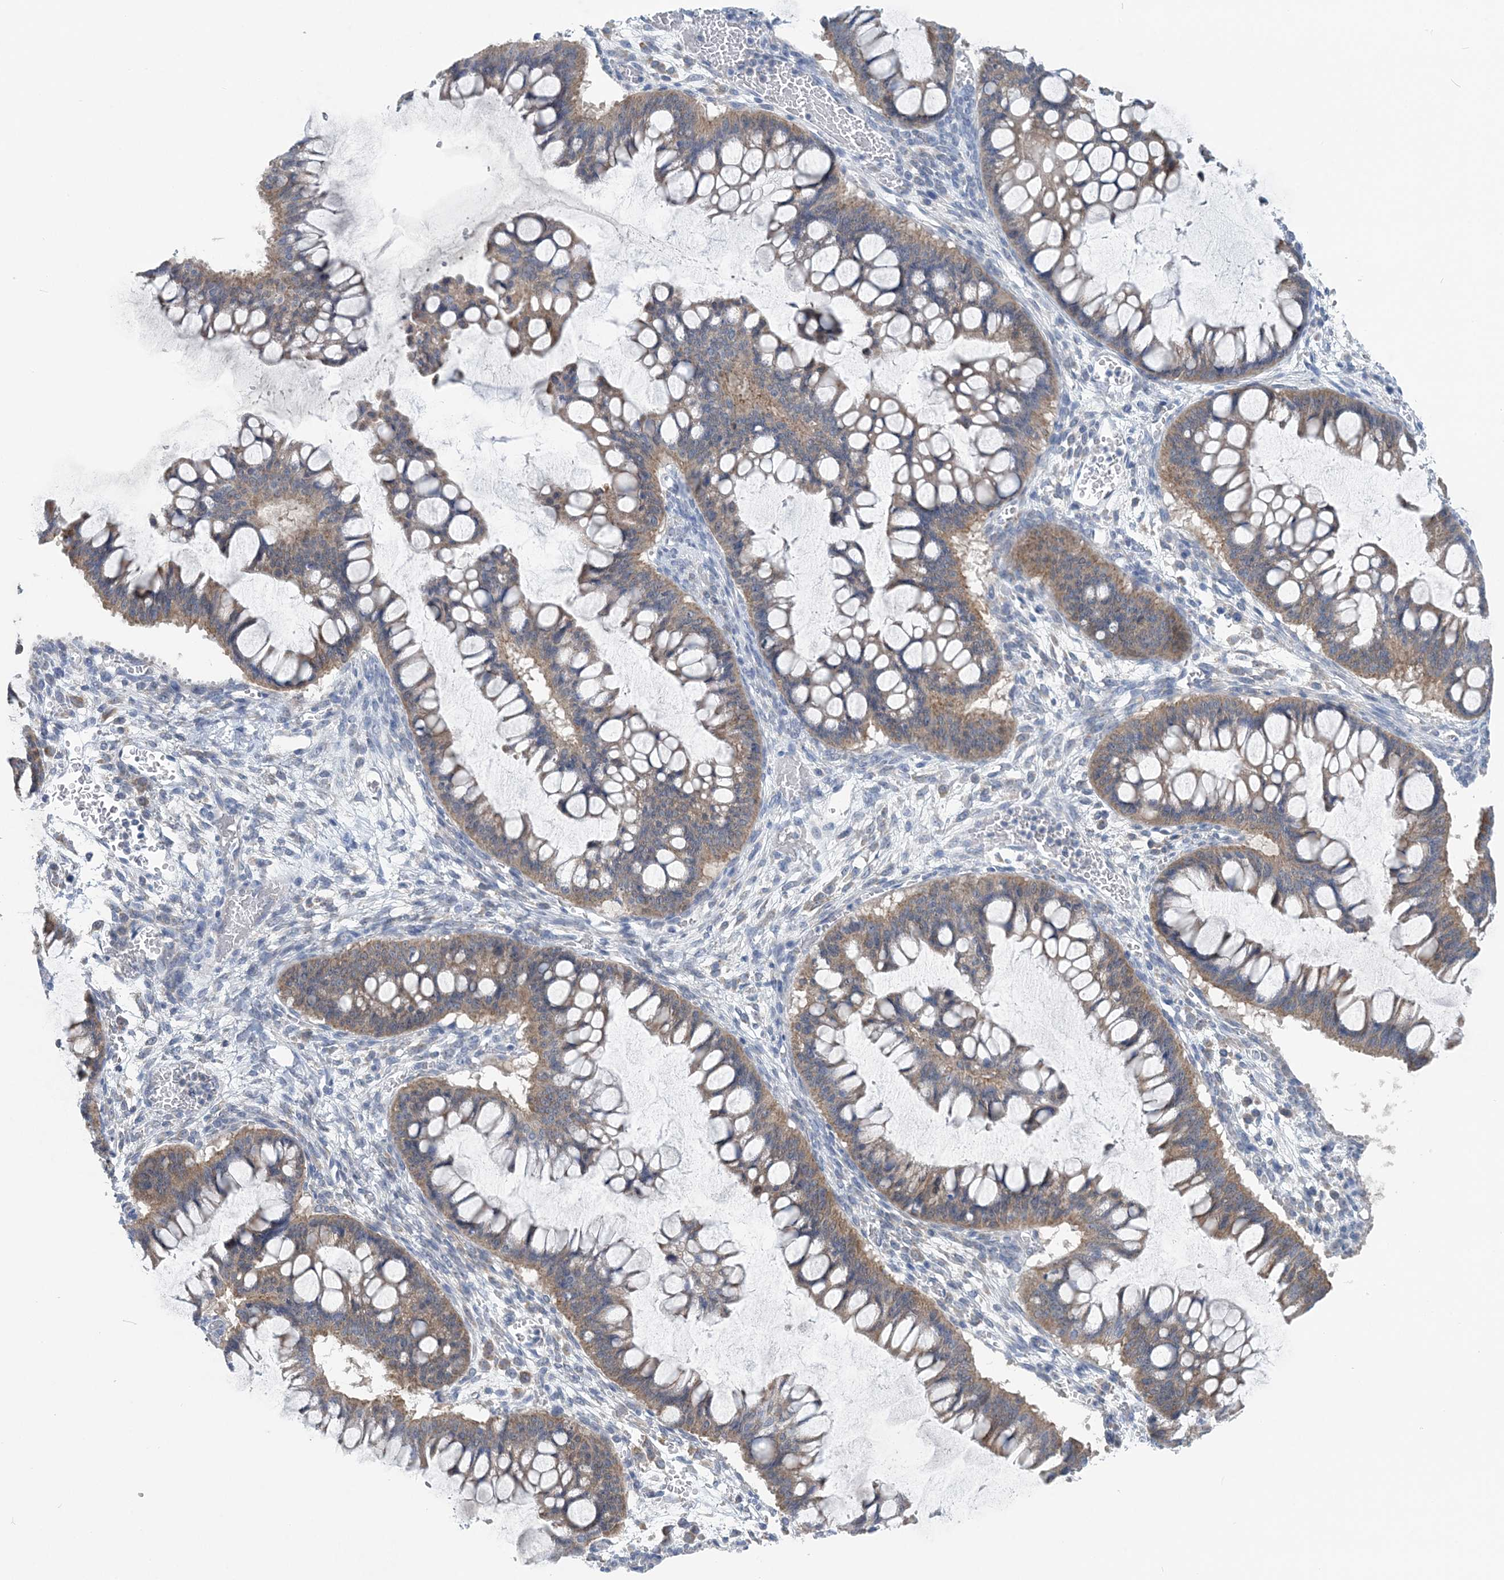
{"staining": {"intensity": "moderate", "quantity": ">75%", "location": "cytoplasmic/membranous"}, "tissue": "ovarian cancer", "cell_type": "Tumor cells", "image_type": "cancer", "snomed": [{"axis": "morphology", "description": "Cystadenocarcinoma, mucinous, NOS"}, {"axis": "topography", "description": "Ovary"}], "caption": "This is an image of immunohistochemistry (IHC) staining of ovarian mucinous cystadenocarcinoma, which shows moderate positivity in the cytoplasmic/membranous of tumor cells.", "gene": "COPE", "patient": {"sex": "female", "age": 73}}